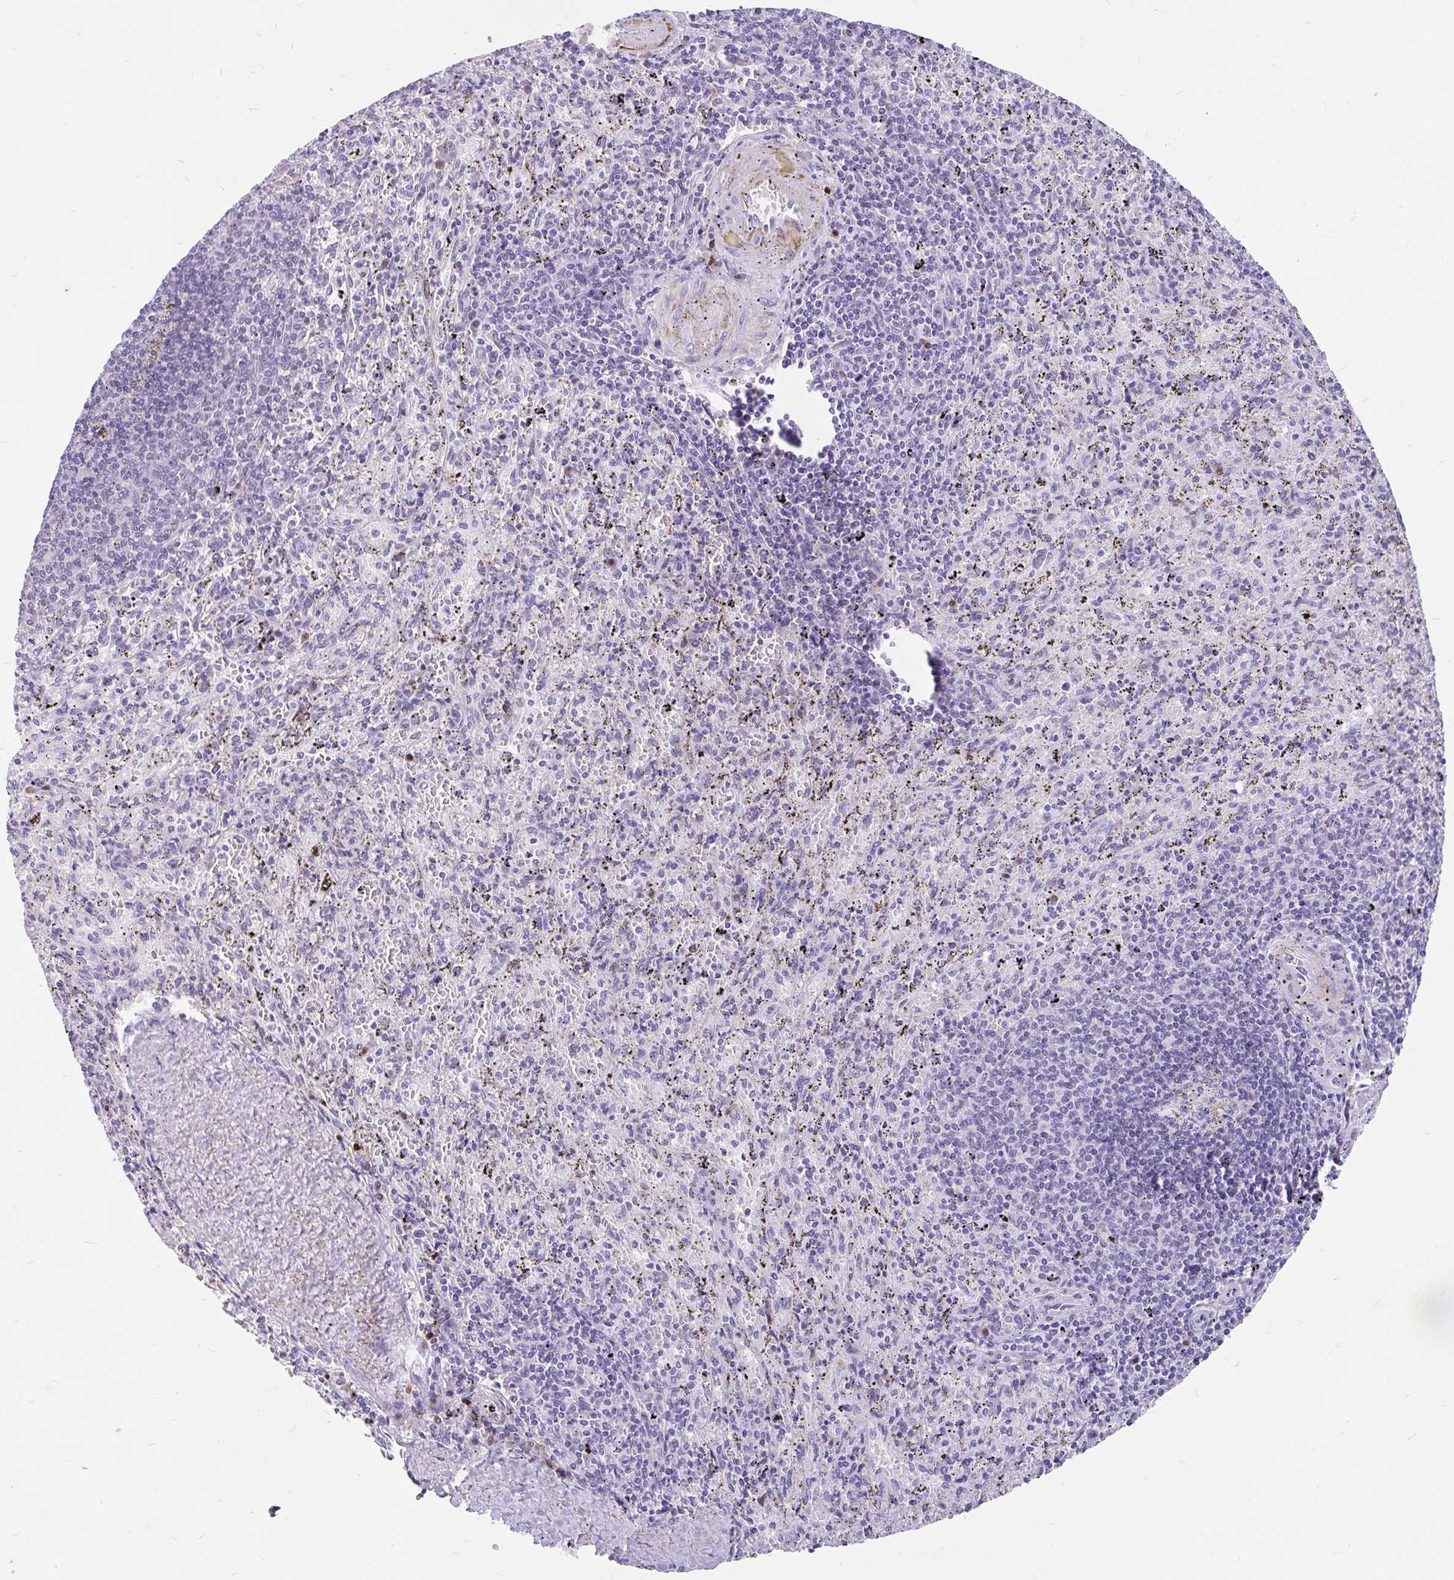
{"staining": {"intensity": "negative", "quantity": "none", "location": "none"}, "tissue": "spleen", "cell_type": "Cells in red pulp", "image_type": "normal", "snomed": [{"axis": "morphology", "description": "Normal tissue, NOS"}, {"axis": "topography", "description": "Spleen"}], "caption": "This is an immunohistochemistry (IHC) image of unremarkable human spleen. There is no positivity in cells in red pulp.", "gene": "EML5", "patient": {"sex": "male", "age": 57}}